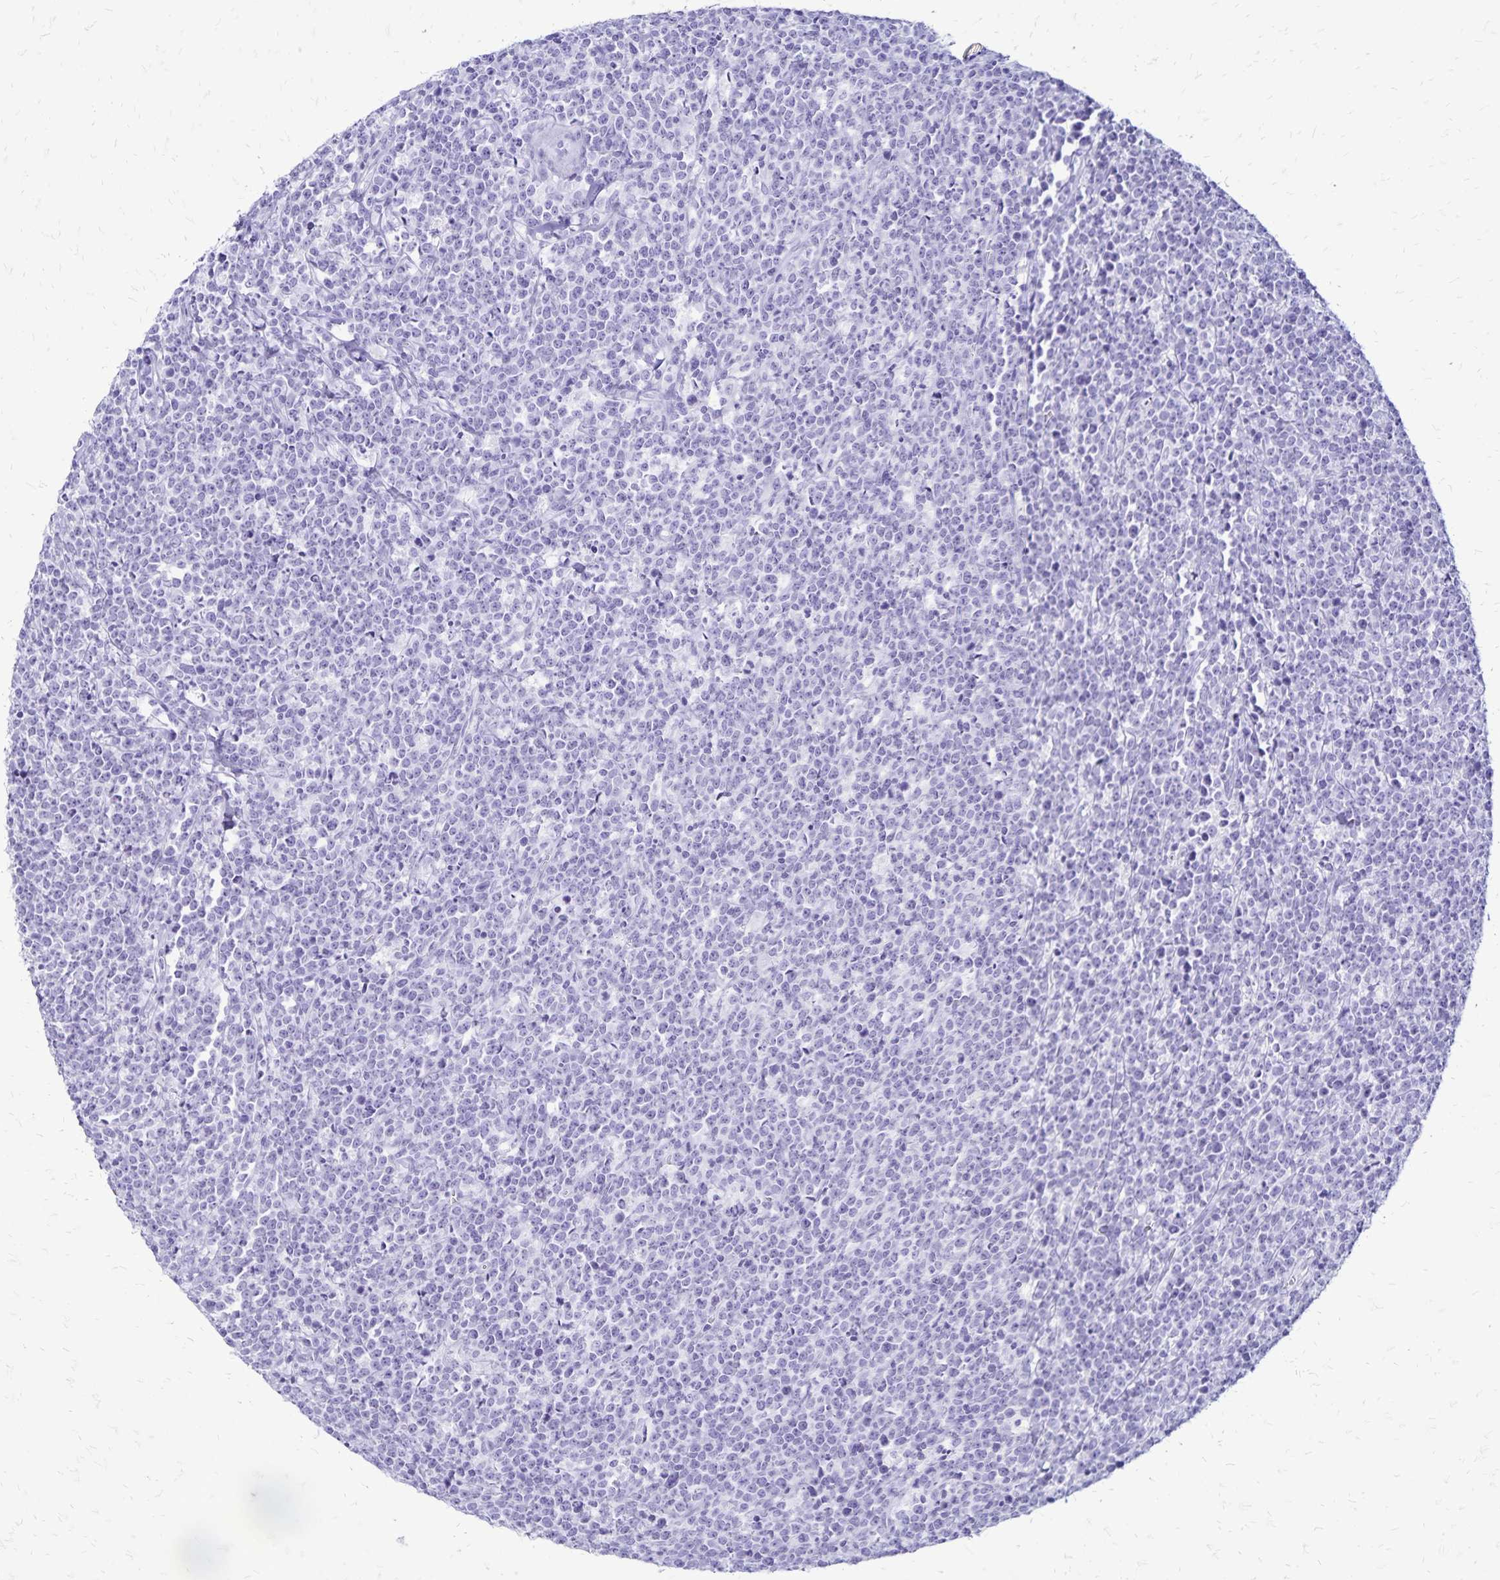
{"staining": {"intensity": "negative", "quantity": "none", "location": "none"}, "tissue": "lymphoma", "cell_type": "Tumor cells", "image_type": "cancer", "snomed": [{"axis": "morphology", "description": "Malignant lymphoma, non-Hodgkin's type, High grade"}, {"axis": "topography", "description": "Small intestine"}], "caption": "Immunohistochemical staining of human high-grade malignant lymphoma, non-Hodgkin's type exhibits no significant staining in tumor cells.", "gene": "LIN28B", "patient": {"sex": "female", "age": 56}}